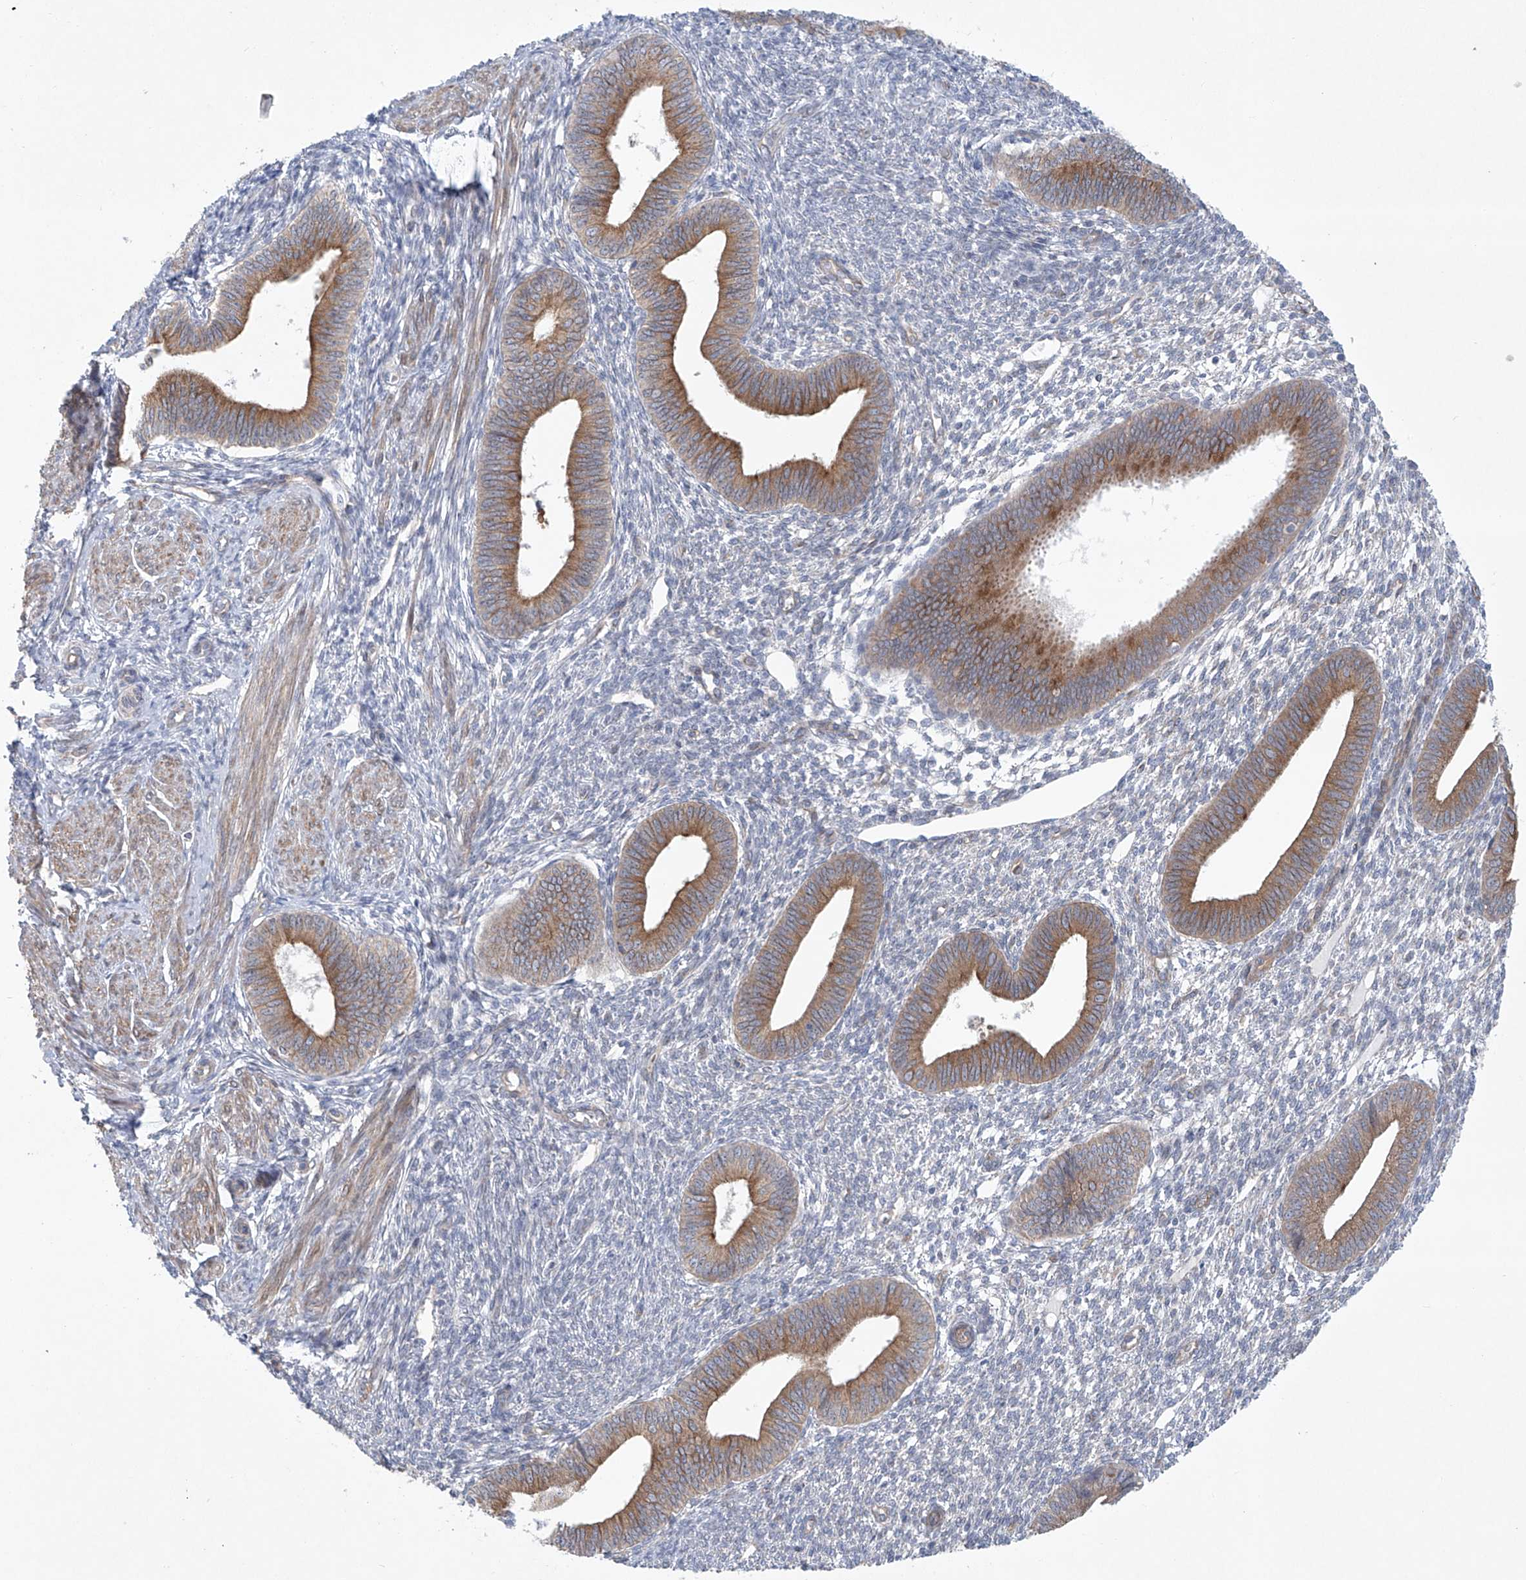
{"staining": {"intensity": "negative", "quantity": "none", "location": "none"}, "tissue": "endometrium", "cell_type": "Cells in endometrial stroma", "image_type": "normal", "snomed": [{"axis": "morphology", "description": "Normal tissue, NOS"}, {"axis": "topography", "description": "Endometrium"}], "caption": "DAB immunohistochemical staining of unremarkable endometrium demonstrates no significant staining in cells in endometrial stroma.", "gene": "KLC4", "patient": {"sex": "female", "age": 46}}